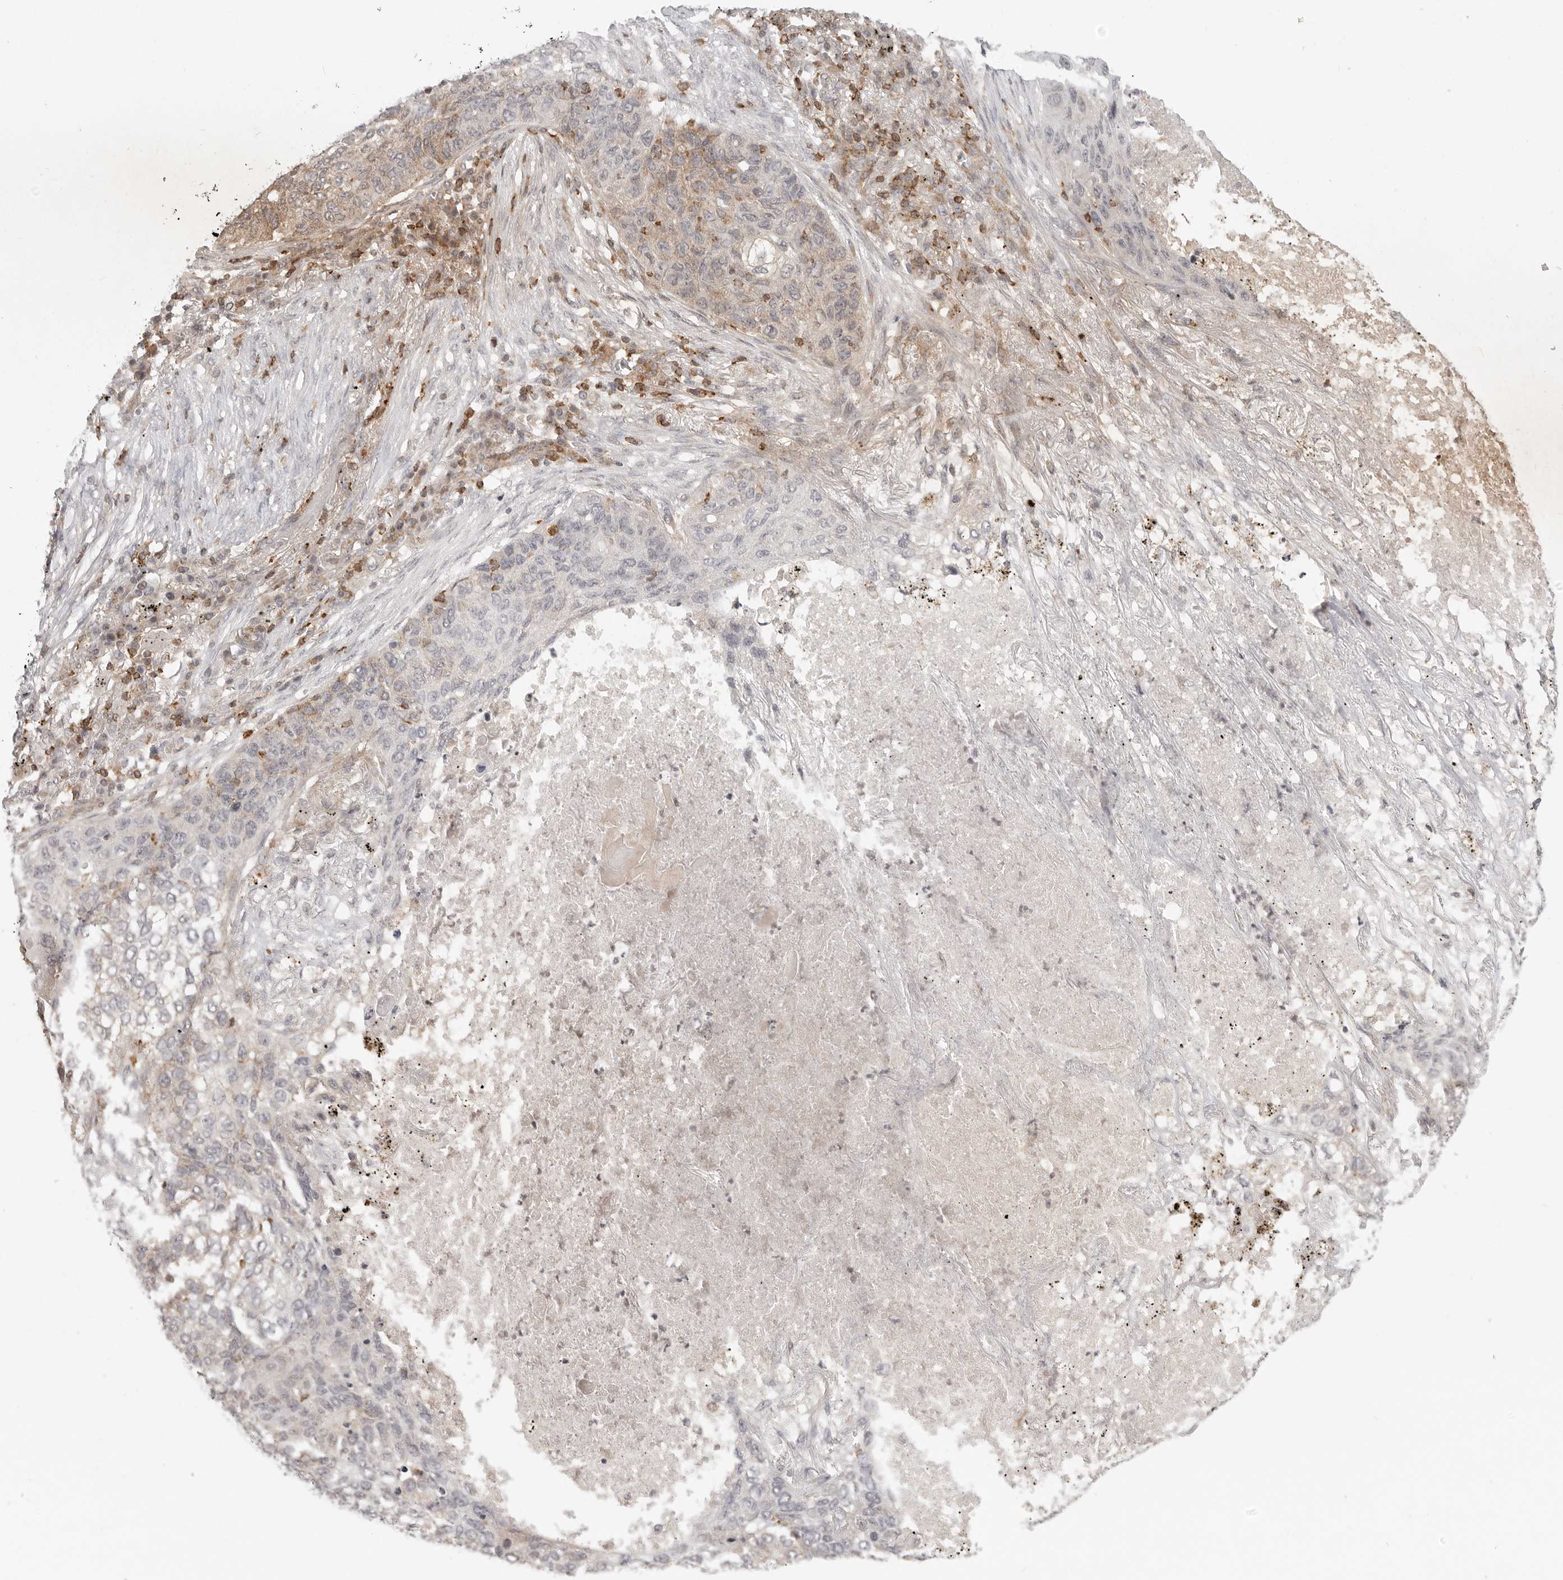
{"staining": {"intensity": "weak", "quantity": "<25%", "location": "cytoplasmic/membranous"}, "tissue": "lung cancer", "cell_type": "Tumor cells", "image_type": "cancer", "snomed": [{"axis": "morphology", "description": "Squamous cell carcinoma, NOS"}, {"axis": "topography", "description": "Lung"}], "caption": "High power microscopy image of an immunohistochemistry (IHC) micrograph of lung squamous cell carcinoma, revealing no significant expression in tumor cells.", "gene": "SH3KBP1", "patient": {"sex": "female", "age": 63}}